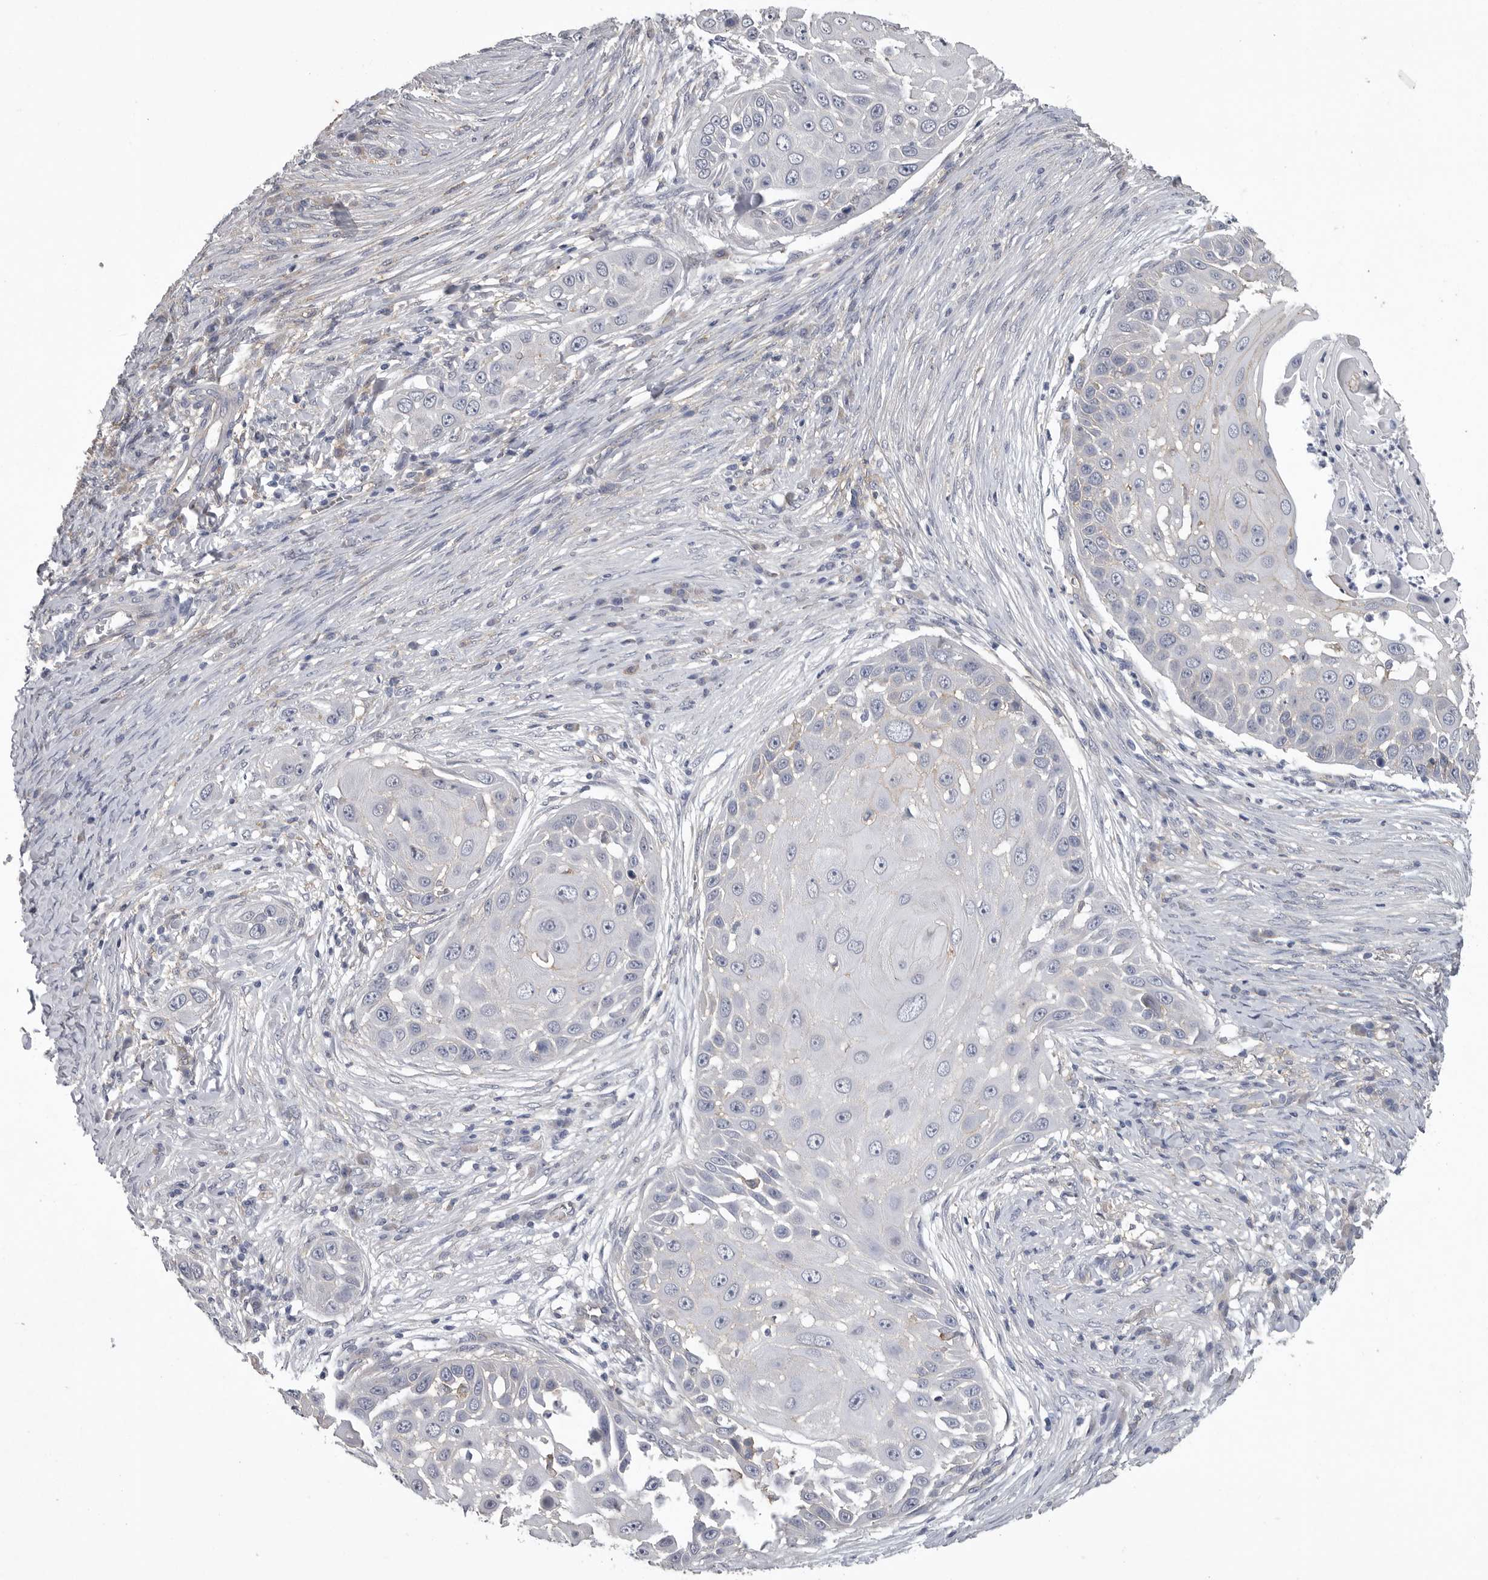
{"staining": {"intensity": "negative", "quantity": "none", "location": "none"}, "tissue": "skin cancer", "cell_type": "Tumor cells", "image_type": "cancer", "snomed": [{"axis": "morphology", "description": "Squamous cell carcinoma, NOS"}, {"axis": "topography", "description": "Skin"}], "caption": "The micrograph shows no significant staining in tumor cells of skin cancer (squamous cell carcinoma).", "gene": "NECTIN2", "patient": {"sex": "female", "age": 44}}